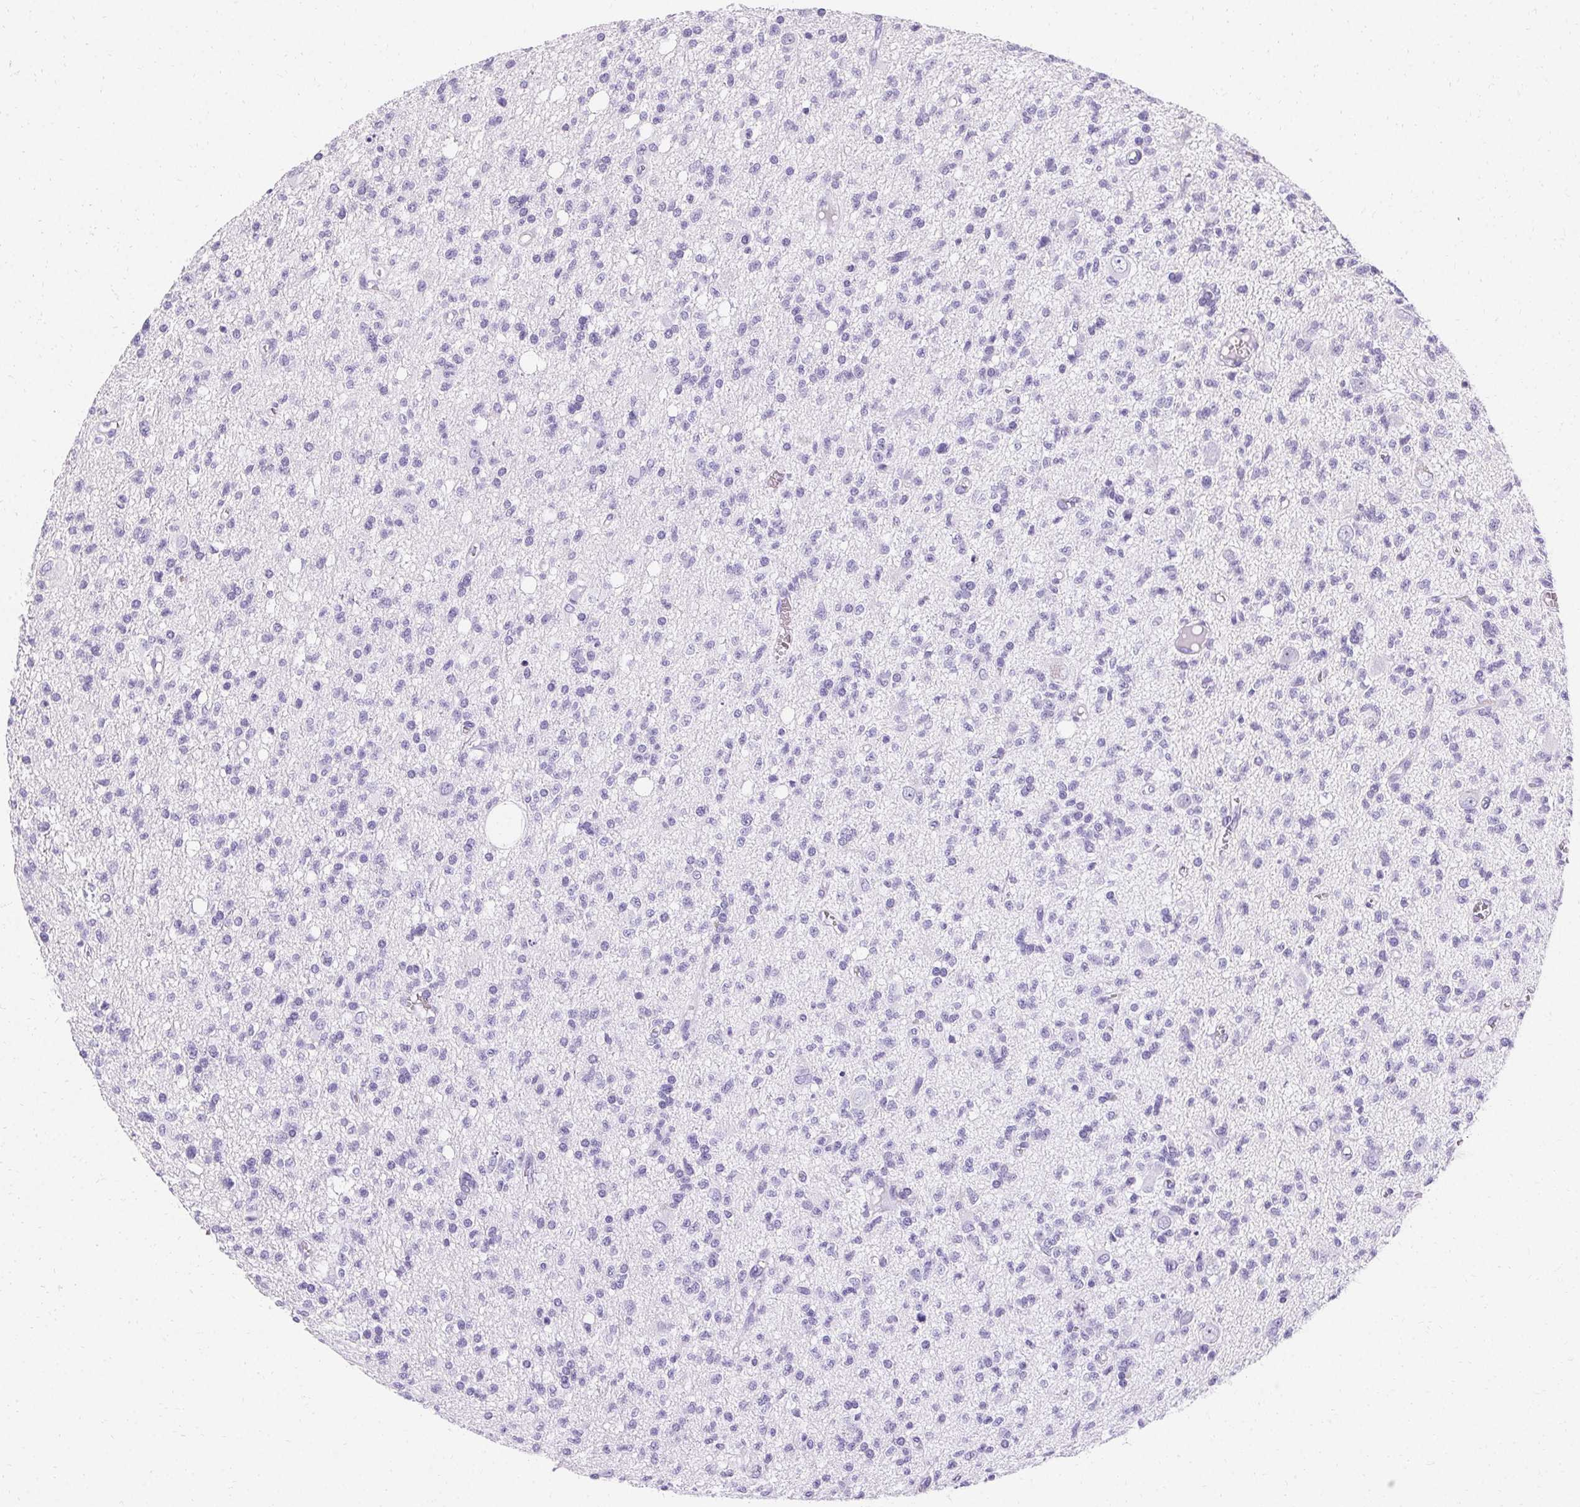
{"staining": {"intensity": "negative", "quantity": "none", "location": "none"}, "tissue": "glioma", "cell_type": "Tumor cells", "image_type": "cancer", "snomed": [{"axis": "morphology", "description": "Glioma, malignant, Low grade"}, {"axis": "topography", "description": "Brain"}], "caption": "The immunohistochemistry histopathology image has no significant positivity in tumor cells of glioma tissue.", "gene": "ASGR2", "patient": {"sex": "male", "age": 64}}